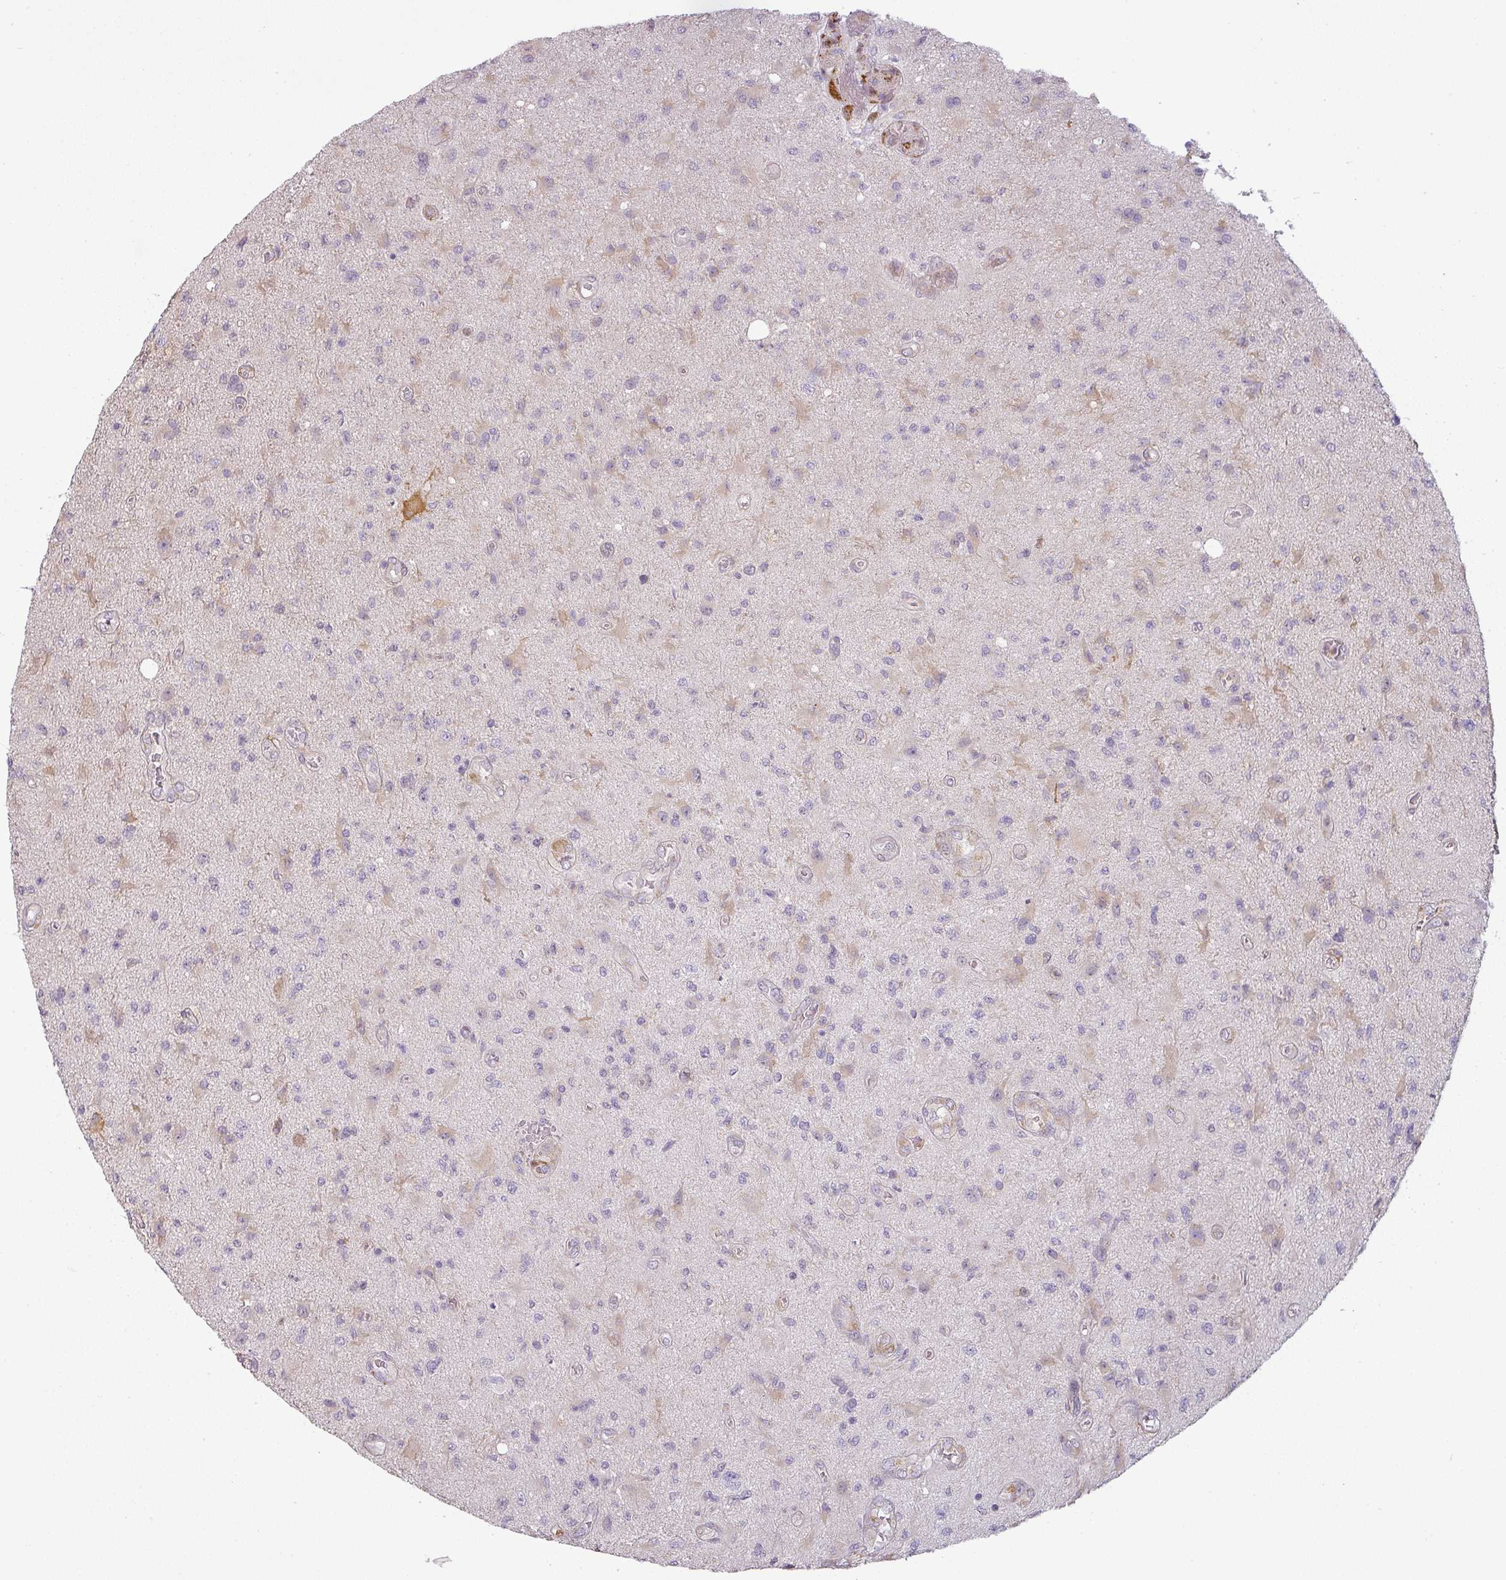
{"staining": {"intensity": "negative", "quantity": "none", "location": "none"}, "tissue": "glioma", "cell_type": "Tumor cells", "image_type": "cancer", "snomed": [{"axis": "morphology", "description": "Glioma, malignant, High grade"}, {"axis": "topography", "description": "Brain"}], "caption": "Tumor cells are negative for protein expression in human glioma. (Stains: DAB immunohistochemistry with hematoxylin counter stain, Microscopy: brightfield microscopy at high magnification).", "gene": "CCDC144A", "patient": {"sex": "male", "age": 67}}